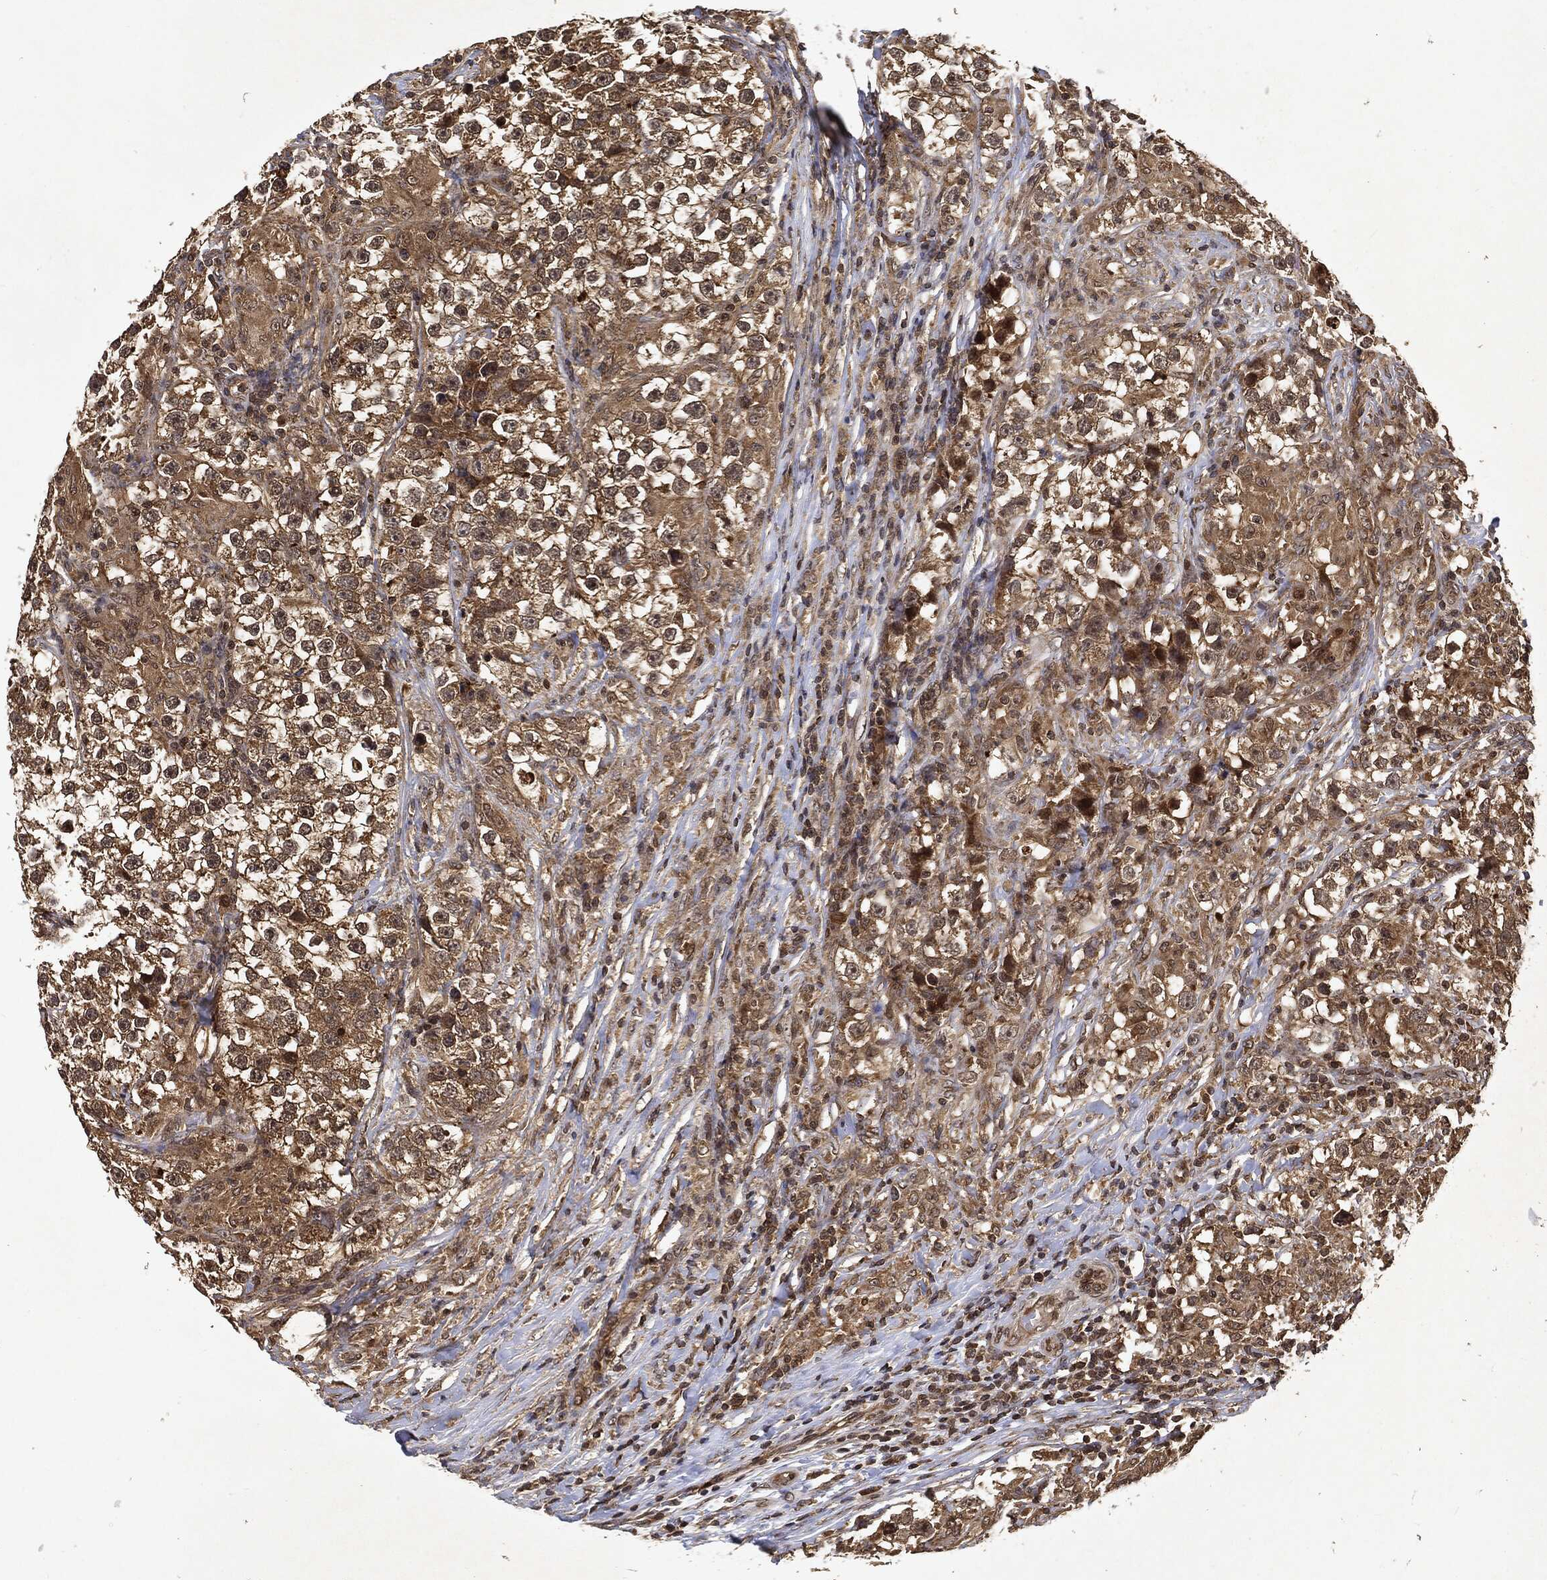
{"staining": {"intensity": "moderate", "quantity": ">75%", "location": "cytoplasmic/membranous"}, "tissue": "testis cancer", "cell_type": "Tumor cells", "image_type": "cancer", "snomed": [{"axis": "morphology", "description": "Seminoma, NOS"}, {"axis": "topography", "description": "Testis"}], "caption": "This micrograph shows immunohistochemistry (IHC) staining of seminoma (testis), with medium moderate cytoplasmic/membranous positivity in about >75% of tumor cells.", "gene": "ZNF226", "patient": {"sex": "male", "age": 46}}